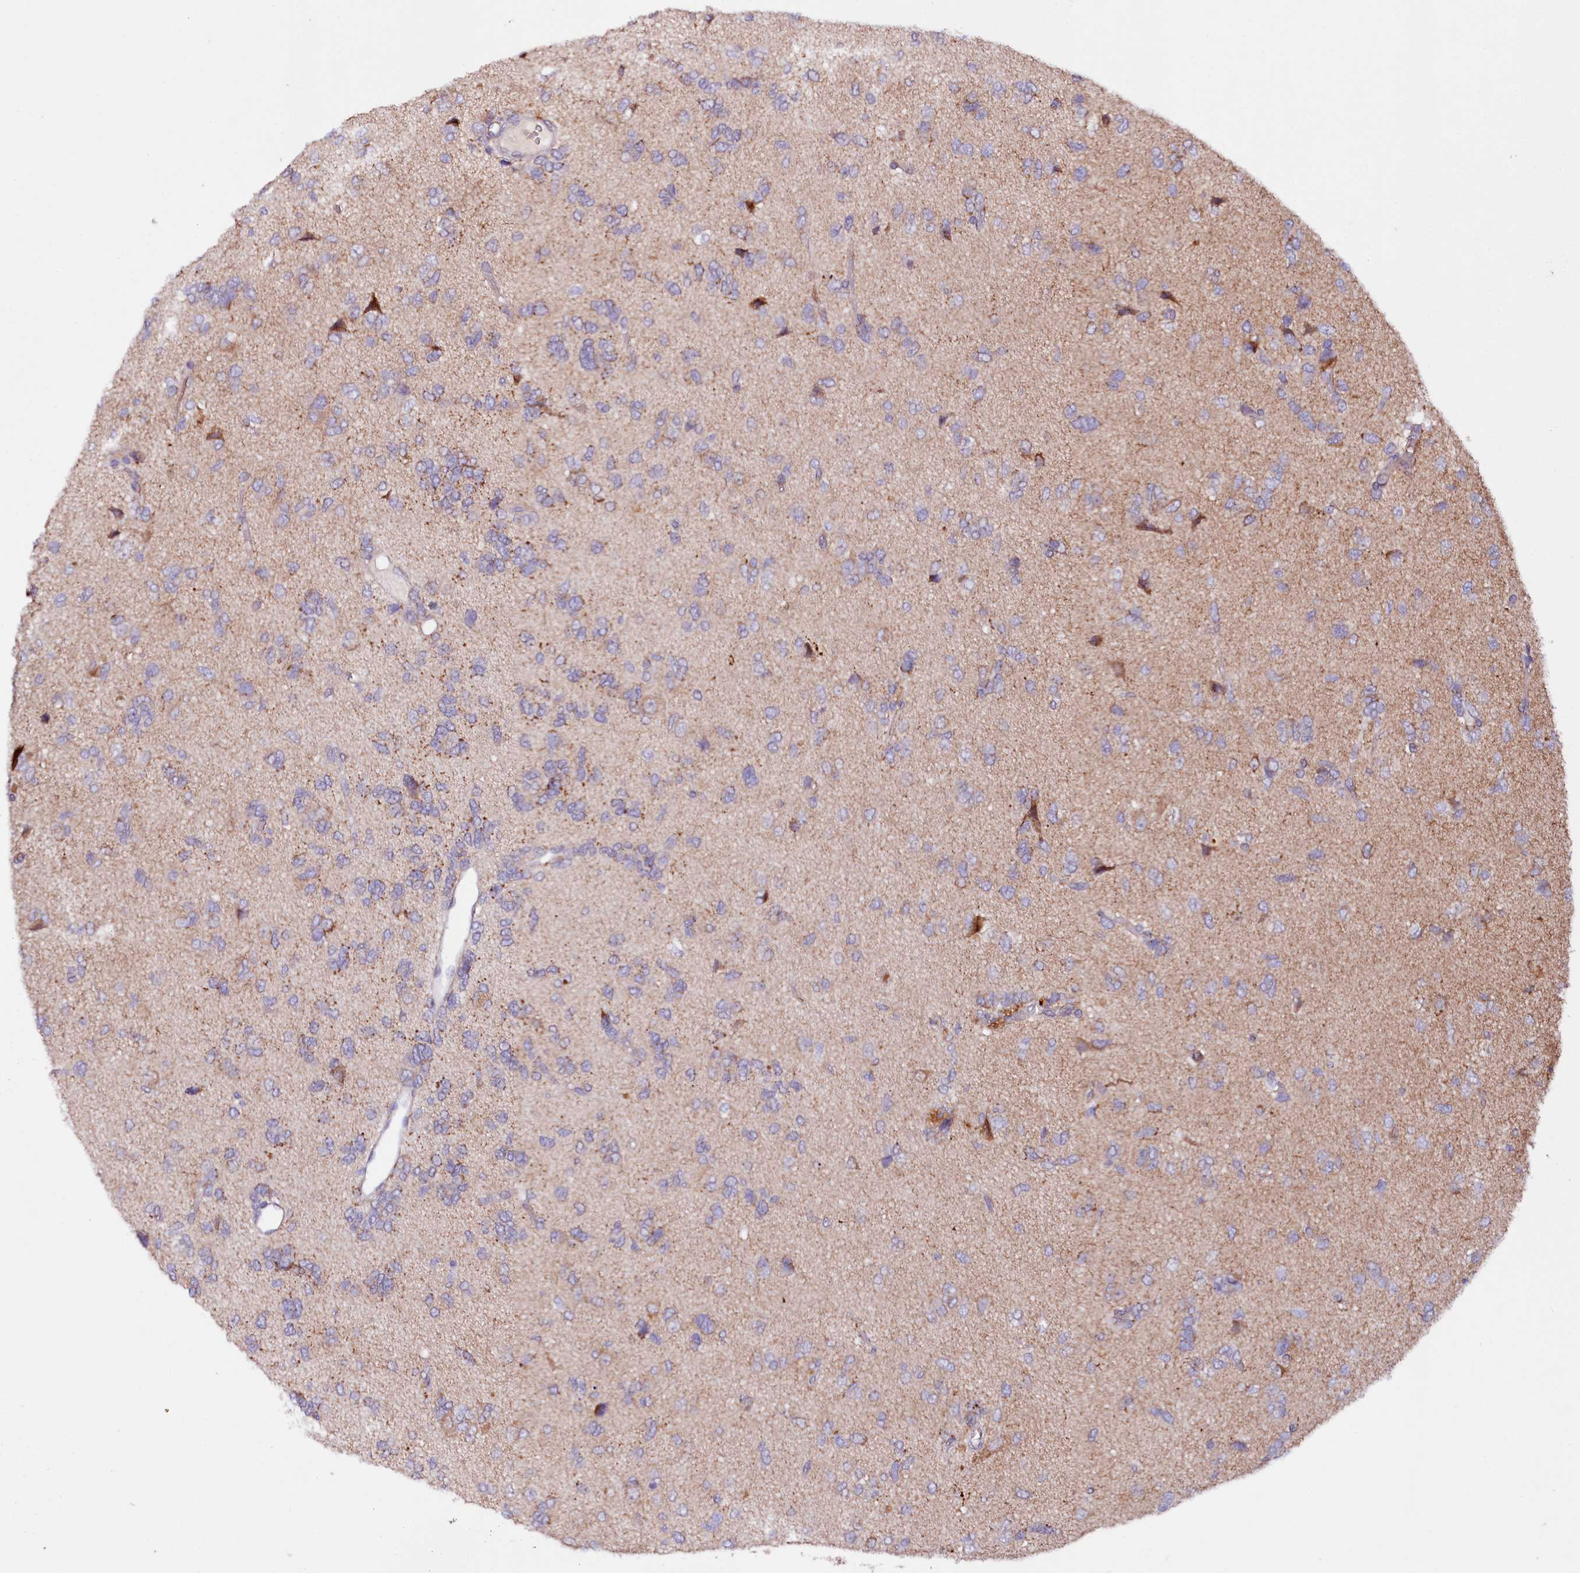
{"staining": {"intensity": "weak", "quantity": "<25%", "location": "cytoplasmic/membranous"}, "tissue": "glioma", "cell_type": "Tumor cells", "image_type": "cancer", "snomed": [{"axis": "morphology", "description": "Glioma, malignant, High grade"}, {"axis": "topography", "description": "Brain"}], "caption": "The IHC image has no significant expression in tumor cells of malignant glioma (high-grade) tissue. (IHC, brightfield microscopy, high magnification).", "gene": "ZNF226", "patient": {"sex": "female", "age": 59}}